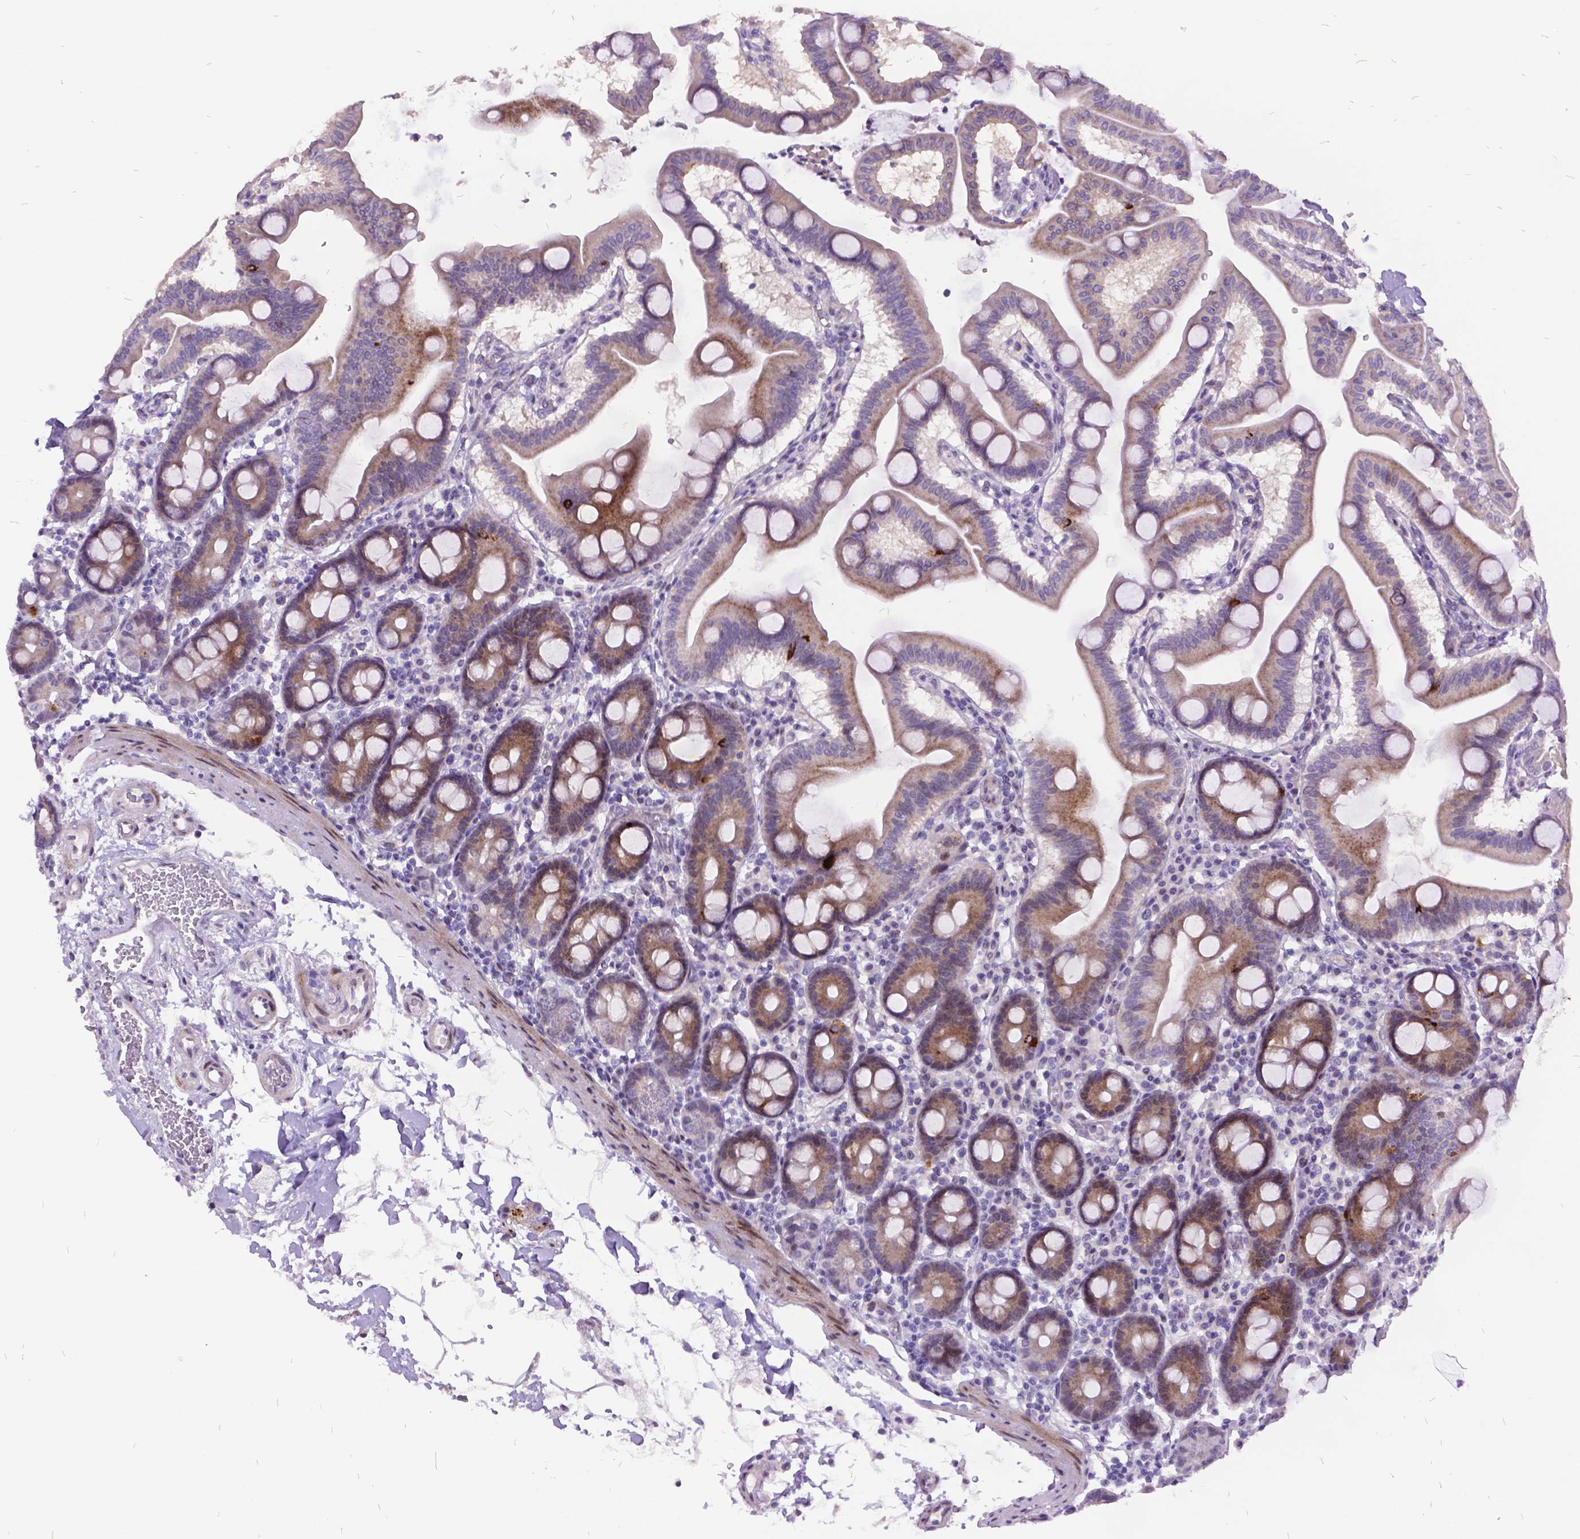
{"staining": {"intensity": "strong", "quantity": "<25%", "location": "cytoplasmic/membranous"}, "tissue": "duodenum", "cell_type": "Glandular cells", "image_type": "normal", "snomed": [{"axis": "morphology", "description": "Normal tissue, NOS"}, {"axis": "topography", "description": "Pancreas"}, {"axis": "topography", "description": "Duodenum"}], "caption": "An image of human duodenum stained for a protein exhibits strong cytoplasmic/membranous brown staining in glandular cells.", "gene": "ITGB6", "patient": {"sex": "male", "age": 59}}